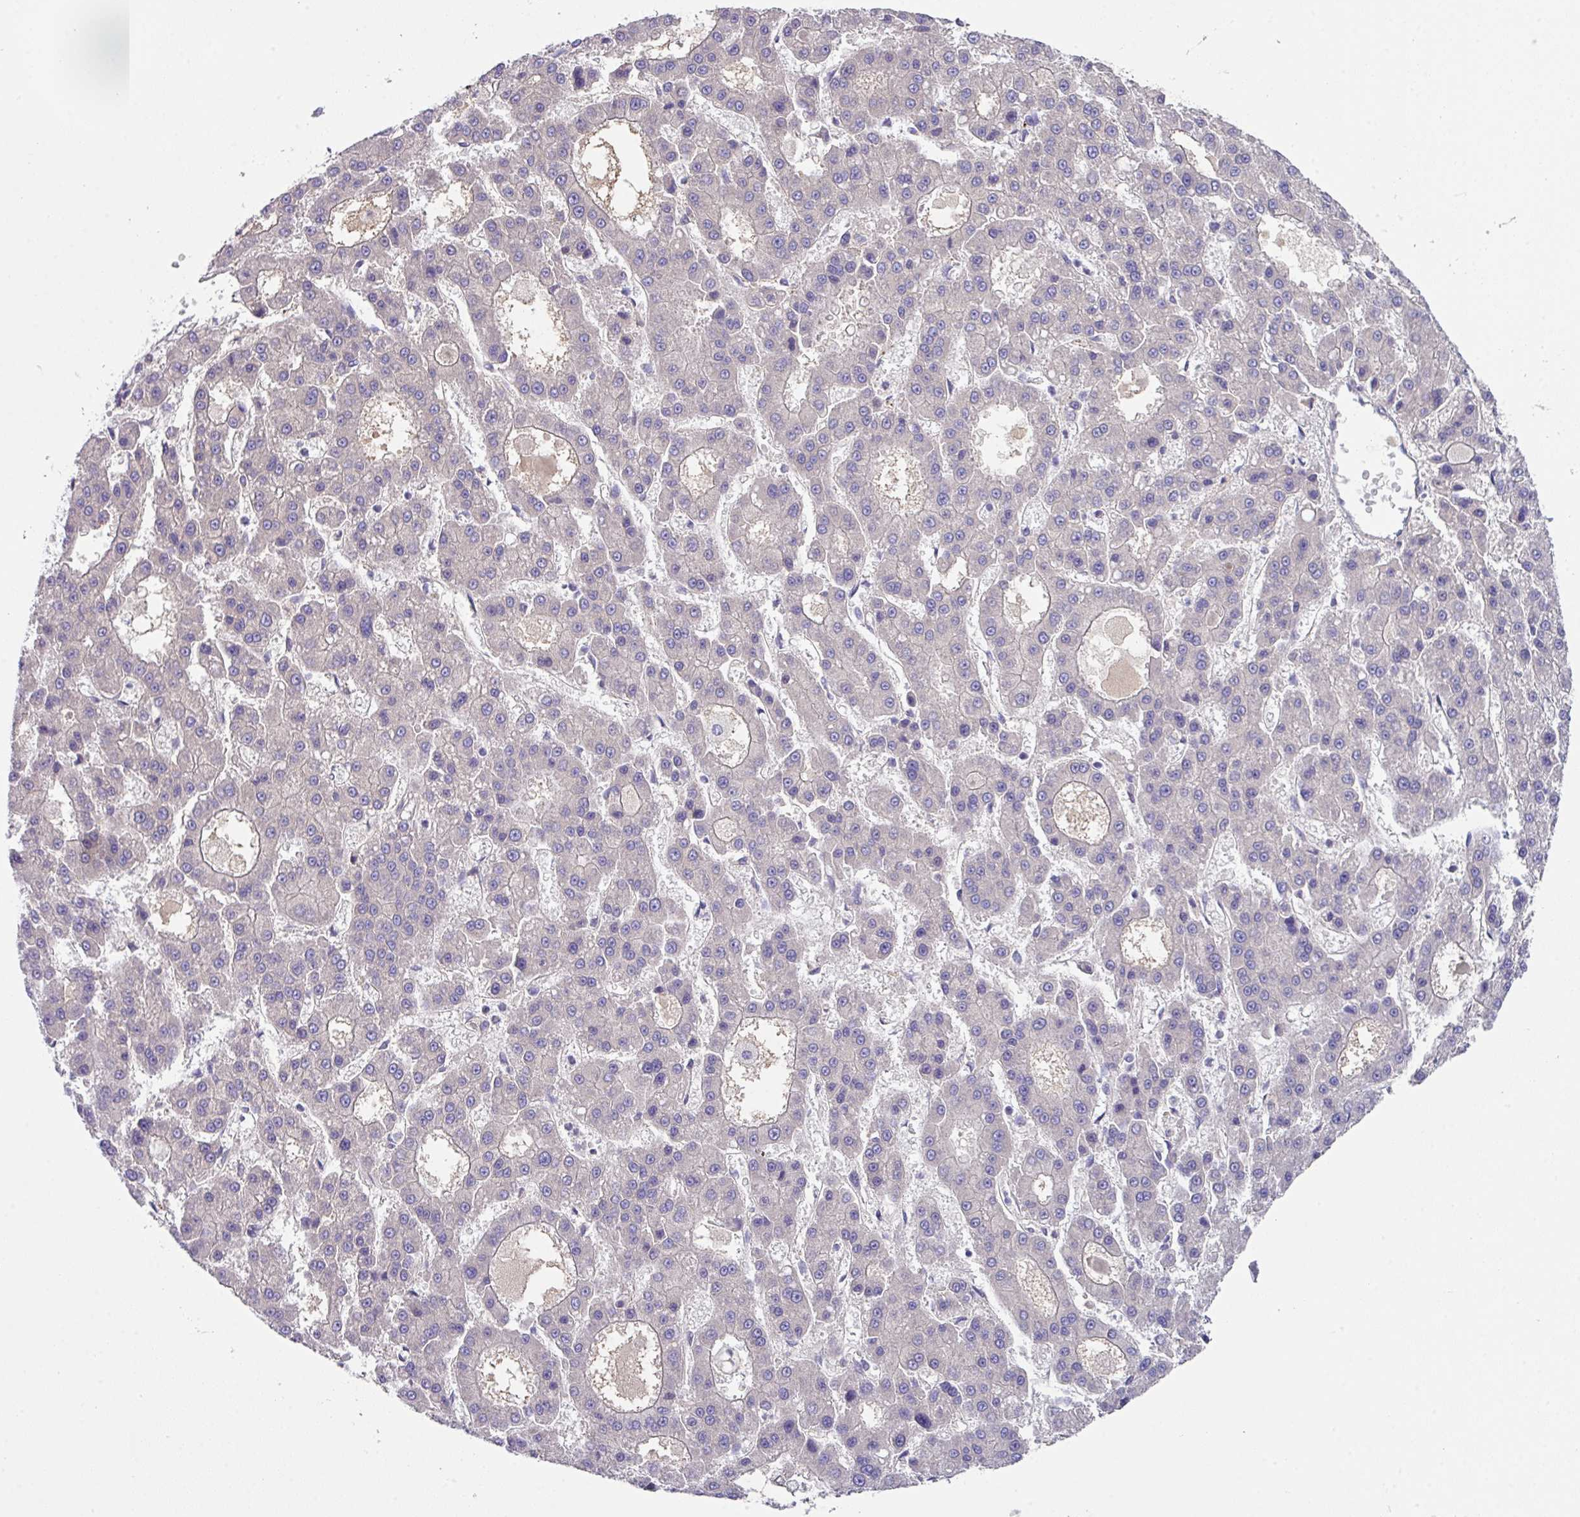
{"staining": {"intensity": "negative", "quantity": "none", "location": "none"}, "tissue": "liver cancer", "cell_type": "Tumor cells", "image_type": "cancer", "snomed": [{"axis": "morphology", "description": "Carcinoma, Hepatocellular, NOS"}, {"axis": "topography", "description": "Liver"}], "caption": "DAB immunohistochemical staining of human liver cancer exhibits no significant staining in tumor cells.", "gene": "DNAL1", "patient": {"sex": "male", "age": 70}}